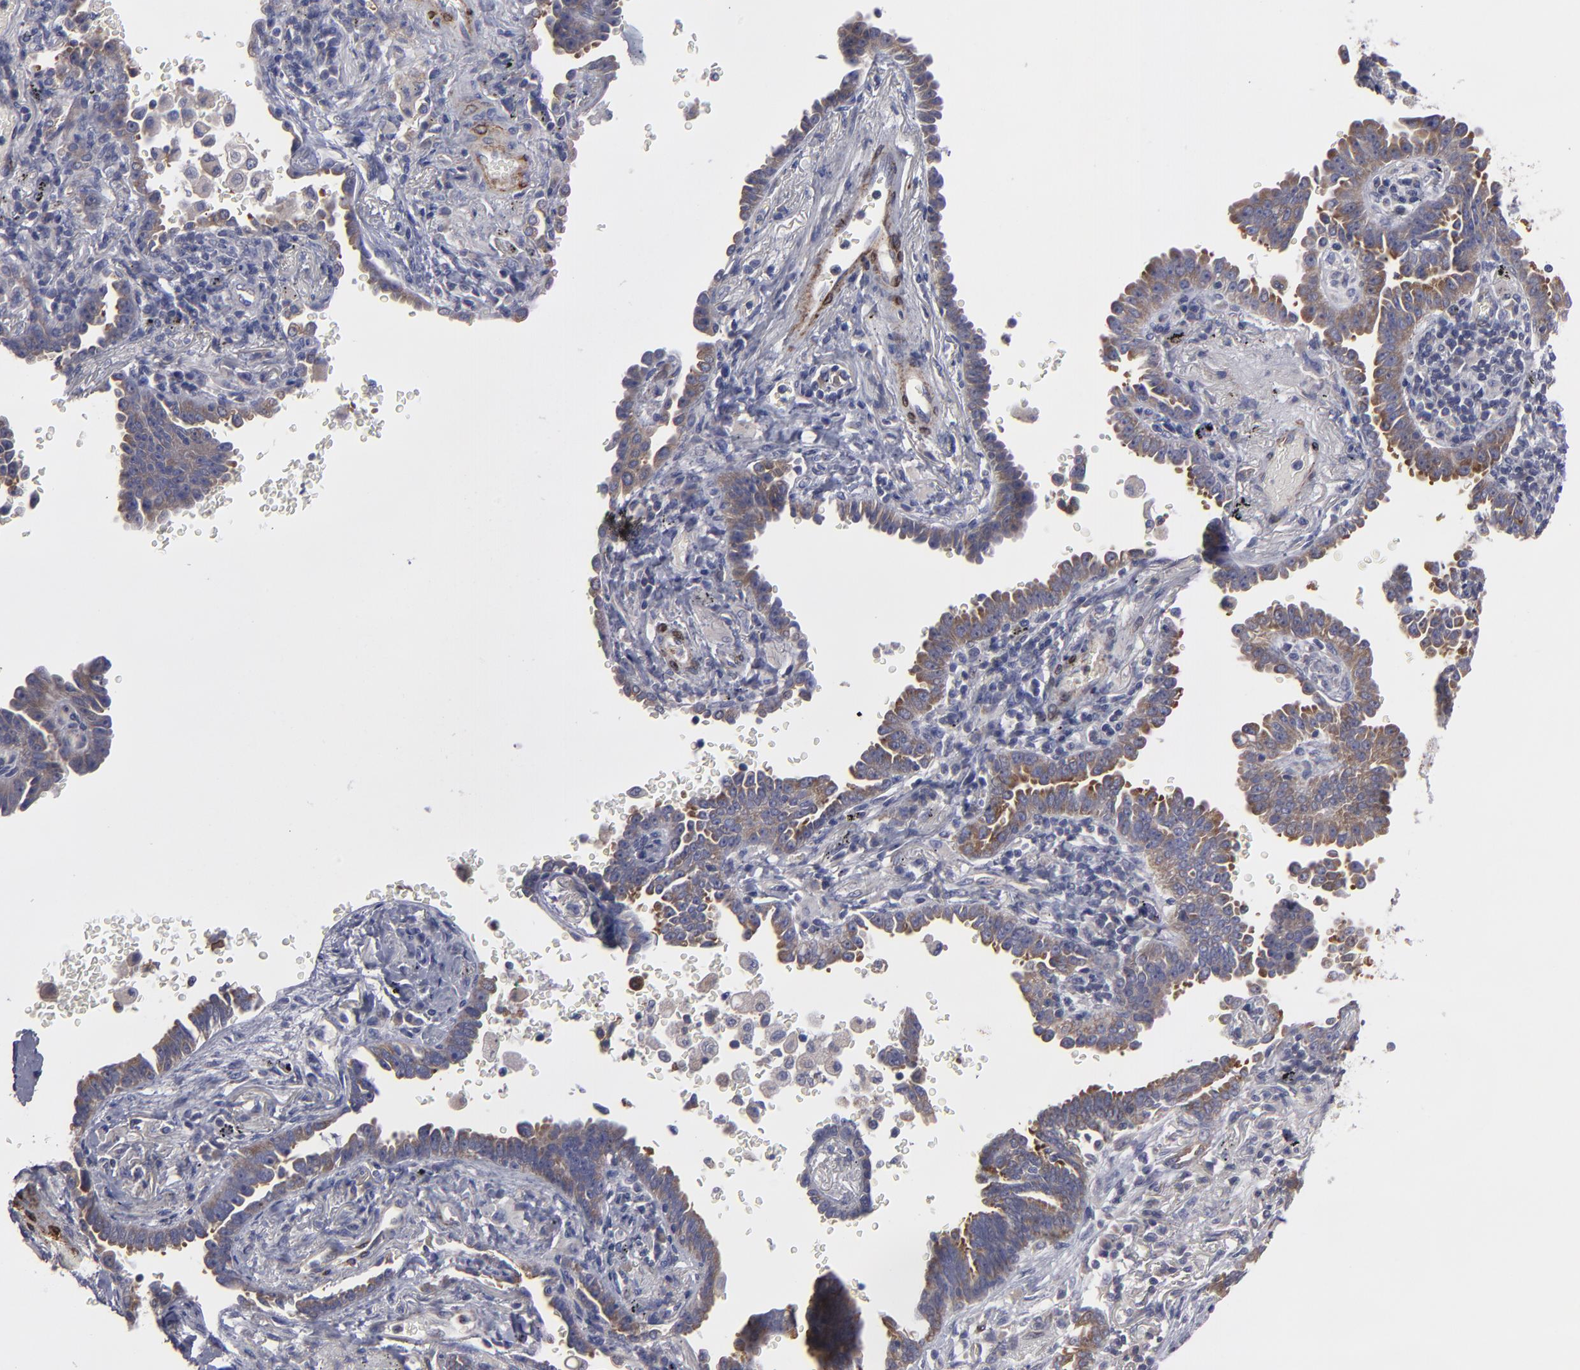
{"staining": {"intensity": "weak", "quantity": ">75%", "location": "cytoplasmic/membranous"}, "tissue": "lung cancer", "cell_type": "Tumor cells", "image_type": "cancer", "snomed": [{"axis": "morphology", "description": "Adenocarcinoma, NOS"}, {"axis": "topography", "description": "Lung"}], "caption": "This is an image of immunohistochemistry (IHC) staining of lung adenocarcinoma, which shows weak expression in the cytoplasmic/membranous of tumor cells.", "gene": "SLMAP", "patient": {"sex": "female", "age": 64}}